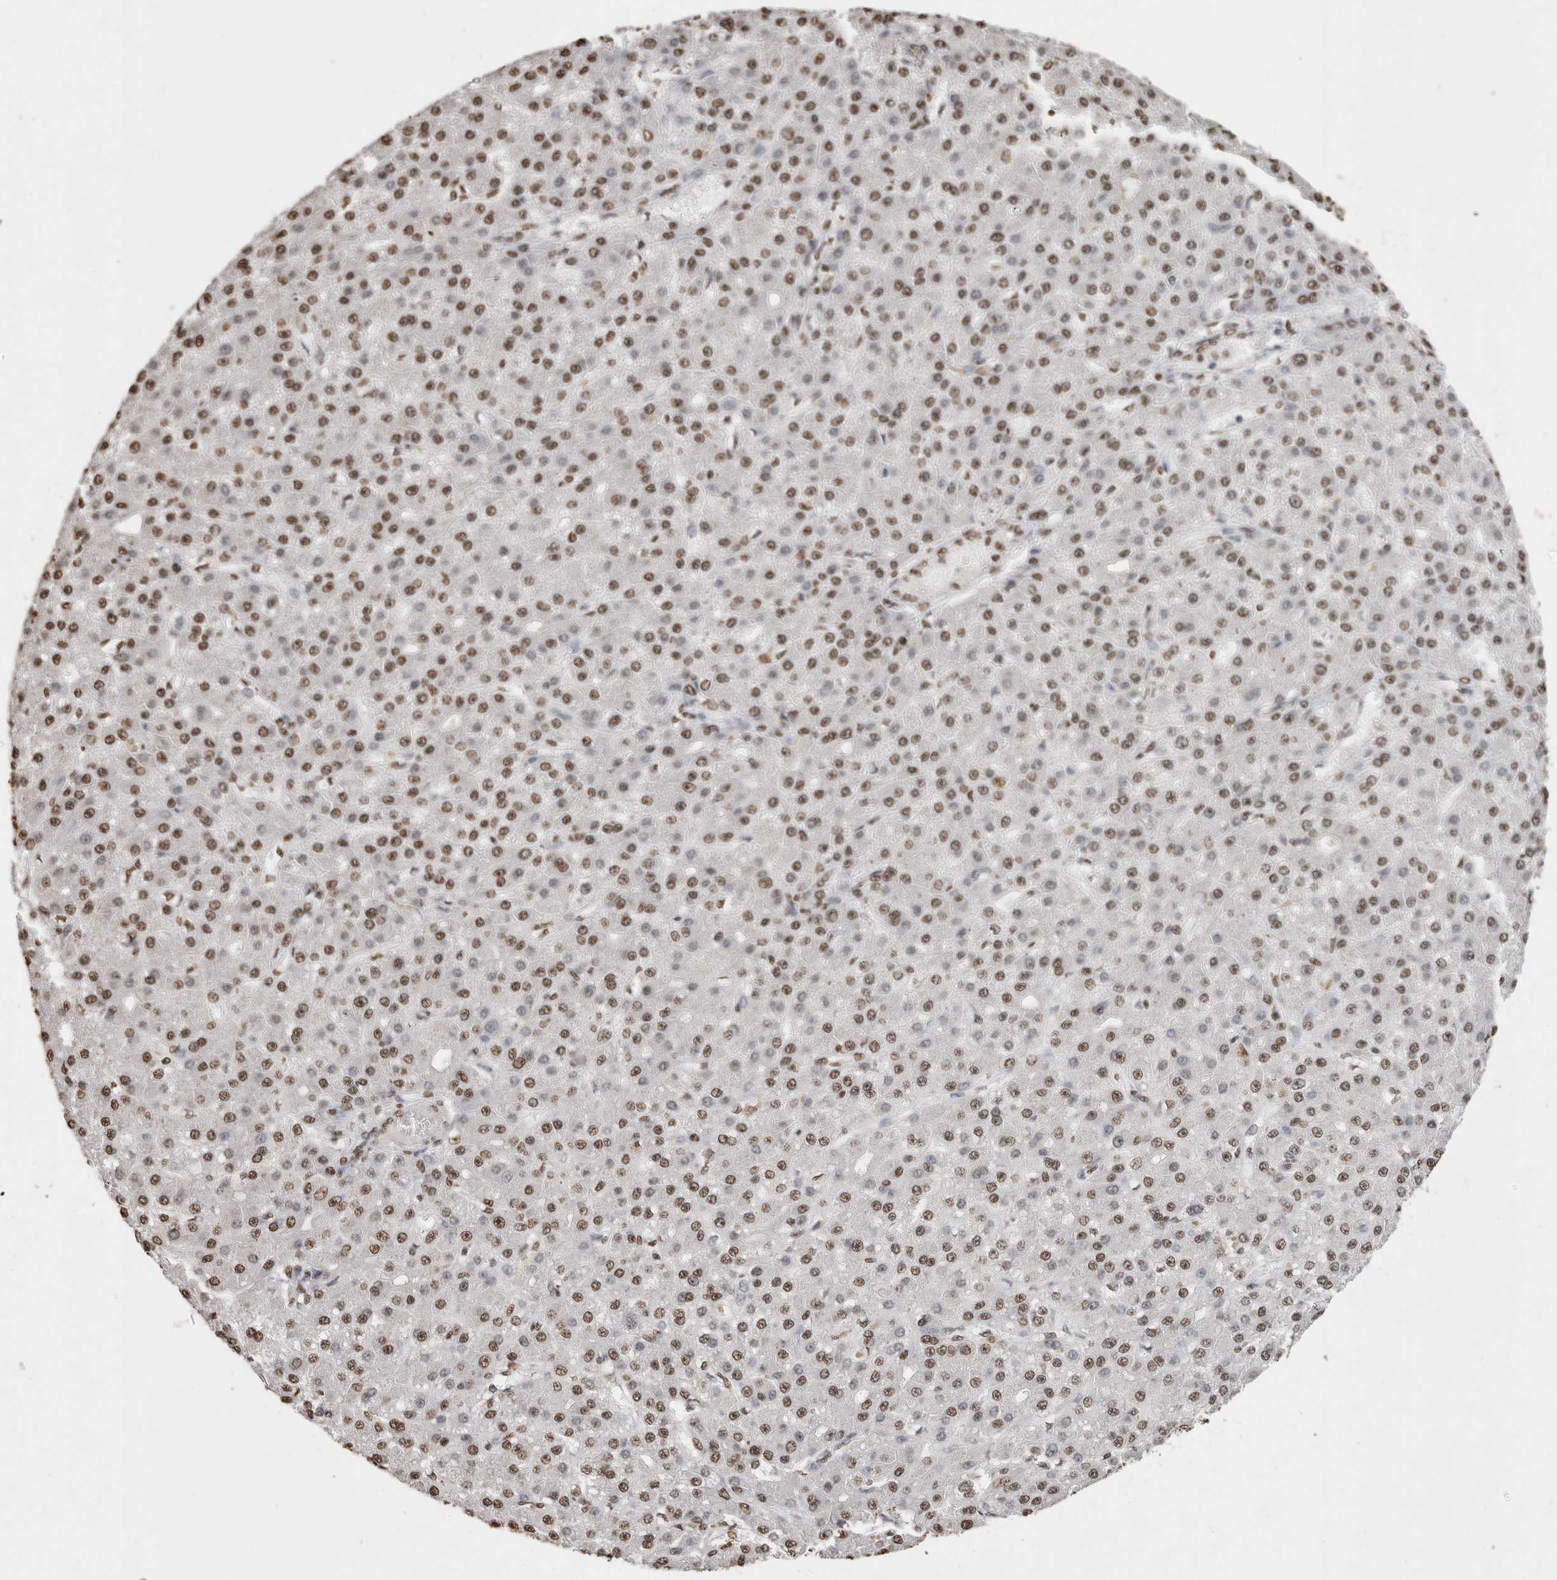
{"staining": {"intensity": "moderate", "quantity": ">75%", "location": "nuclear"}, "tissue": "liver cancer", "cell_type": "Tumor cells", "image_type": "cancer", "snomed": [{"axis": "morphology", "description": "Carcinoma, Hepatocellular, NOS"}, {"axis": "topography", "description": "Liver"}], "caption": "Immunohistochemistry of human liver cancer demonstrates medium levels of moderate nuclear positivity in approximately >75% of tumor cells.", "gene": "NTHL1", "patient": {"sex": "male", "age": 67}}